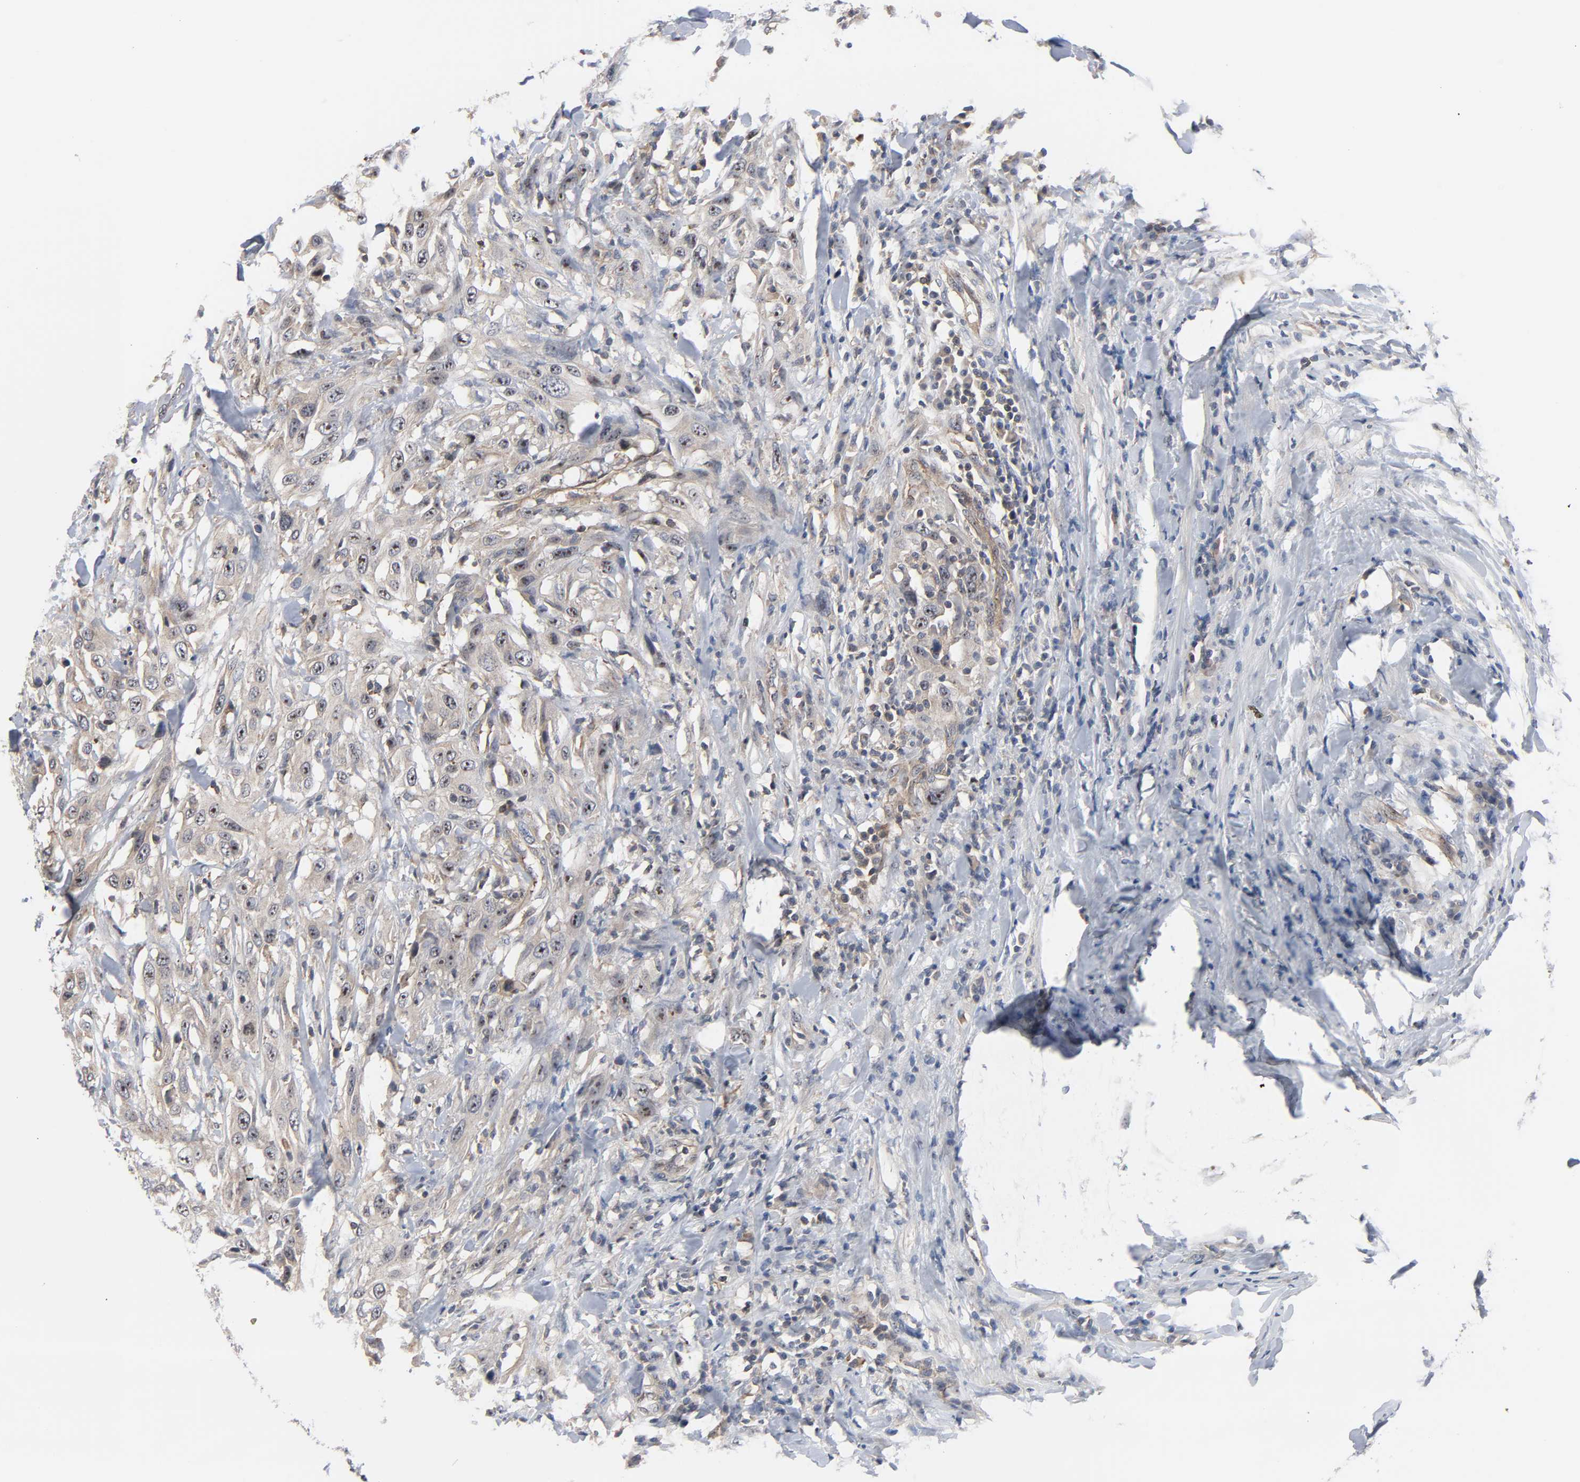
{"staining": {"intensity": "weak", "quantity": ">75%", "location": "cytoplasmic/membranous,nuclear"}, "tissue": "urothelial cancer", "cell_type": "Tumor cells", "image_type": "cancer", "snomed": [{"axis": "morphology", "description": "Urothelial carcinoma, High grade"}, {"axis": "topography", "description": "Urinary bladder"}], "caption": "A photomicrograph of human urothelial cancer stained for a protein displays weak cytoplasmic/membranous and nuclear brown staining in tumor cells.", "gene": "DDX10", "patient": {"sex": "male", "age": 61}}